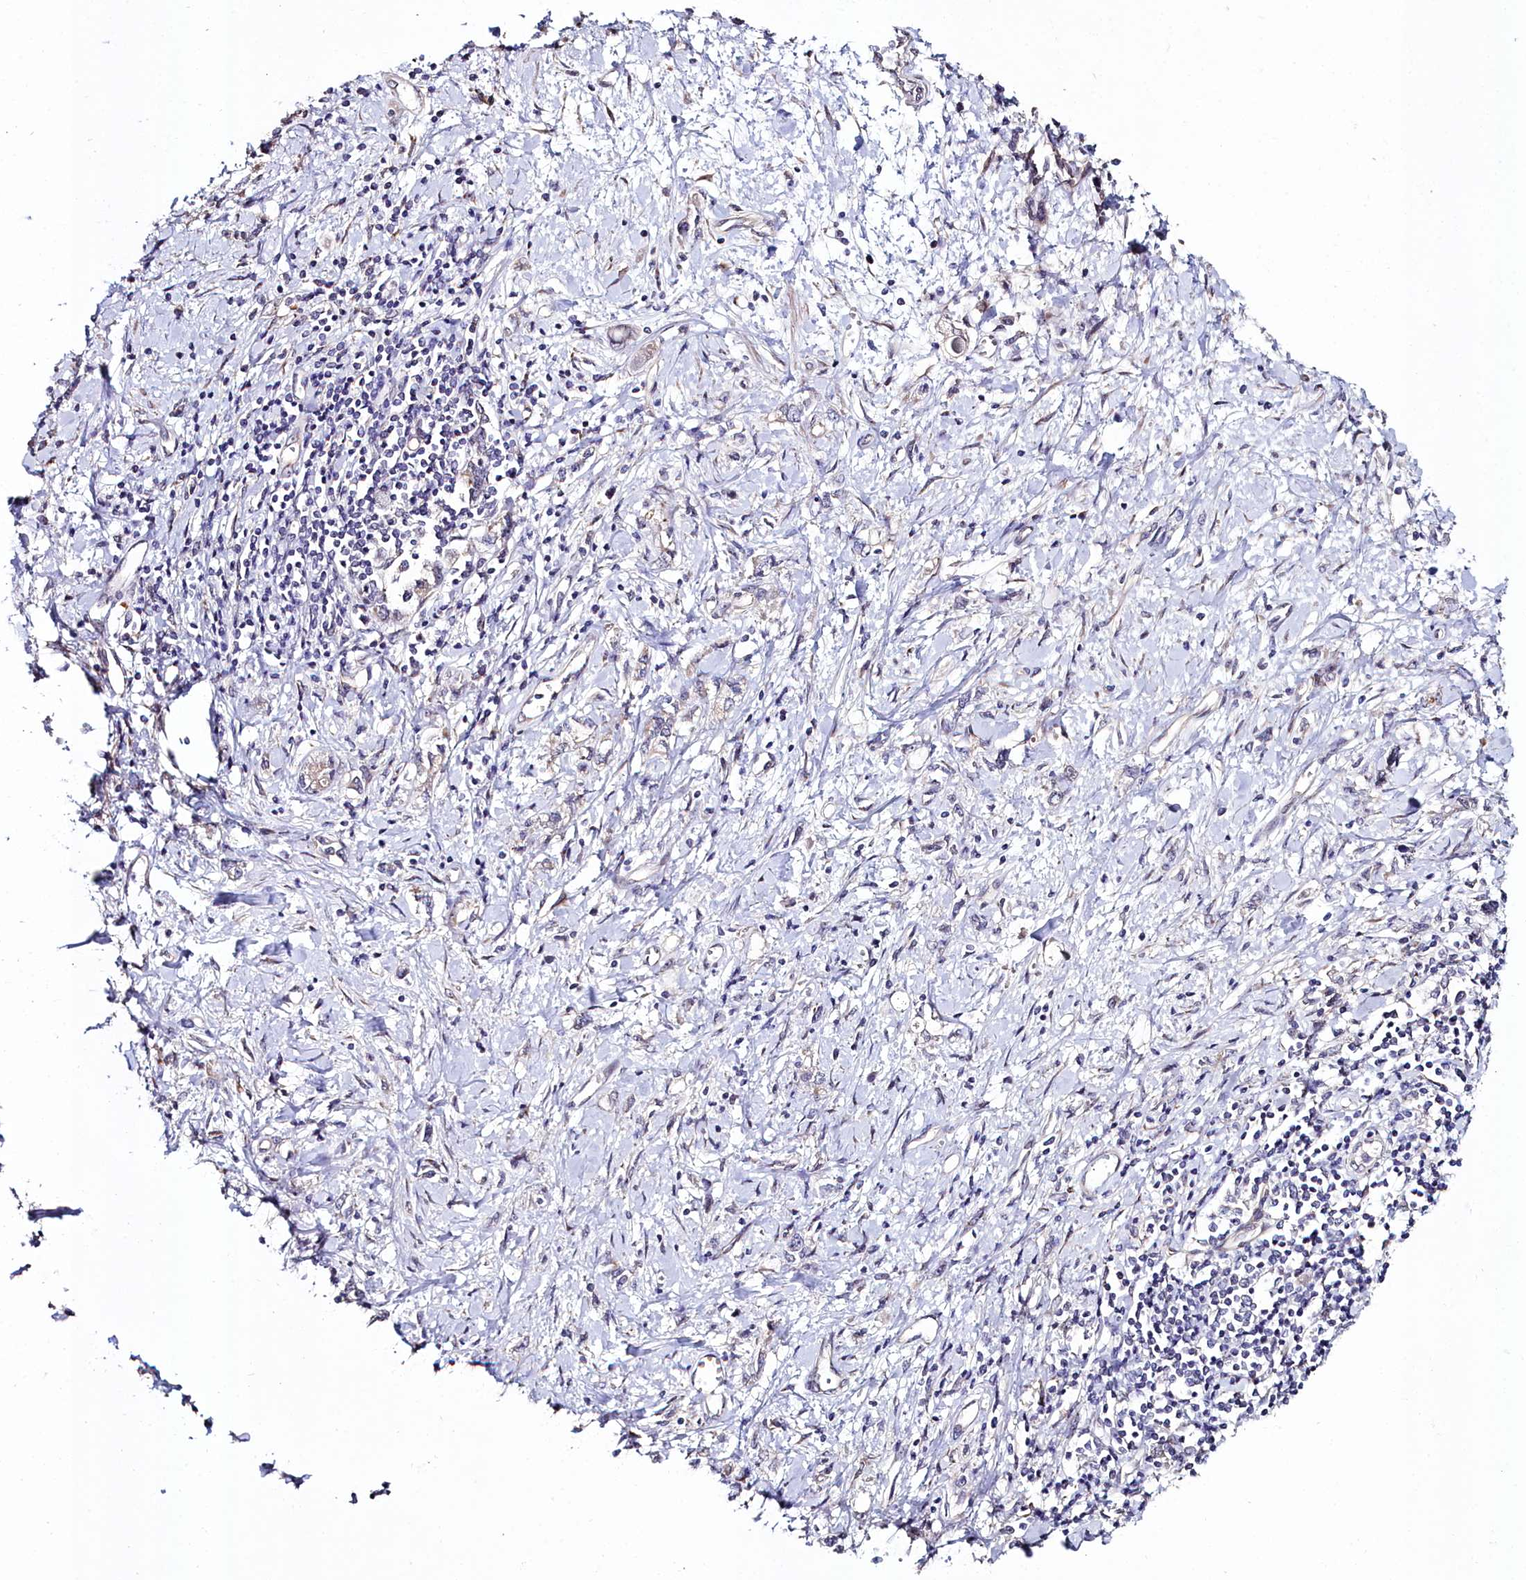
{"staining": {"intensity": "negative", "quantity": "none", "location": "none"}, "tissue": "stomach cancer", "cell_type": "Tumor cells", "image_type": "cancer", "snomed": [{"axis": "morphology", "description": "Adenocarcinoma, NOS"}, {"axis": "topography", "description": "Stomach"}], "caption": "Human stomach cancer (adenocarcinoma) stained for a protein using immunohistochemistry (IHC) displays no expression in tumor cells.", "gene": "C4orf19", "patient": {"sex": "female", "age": 76}}